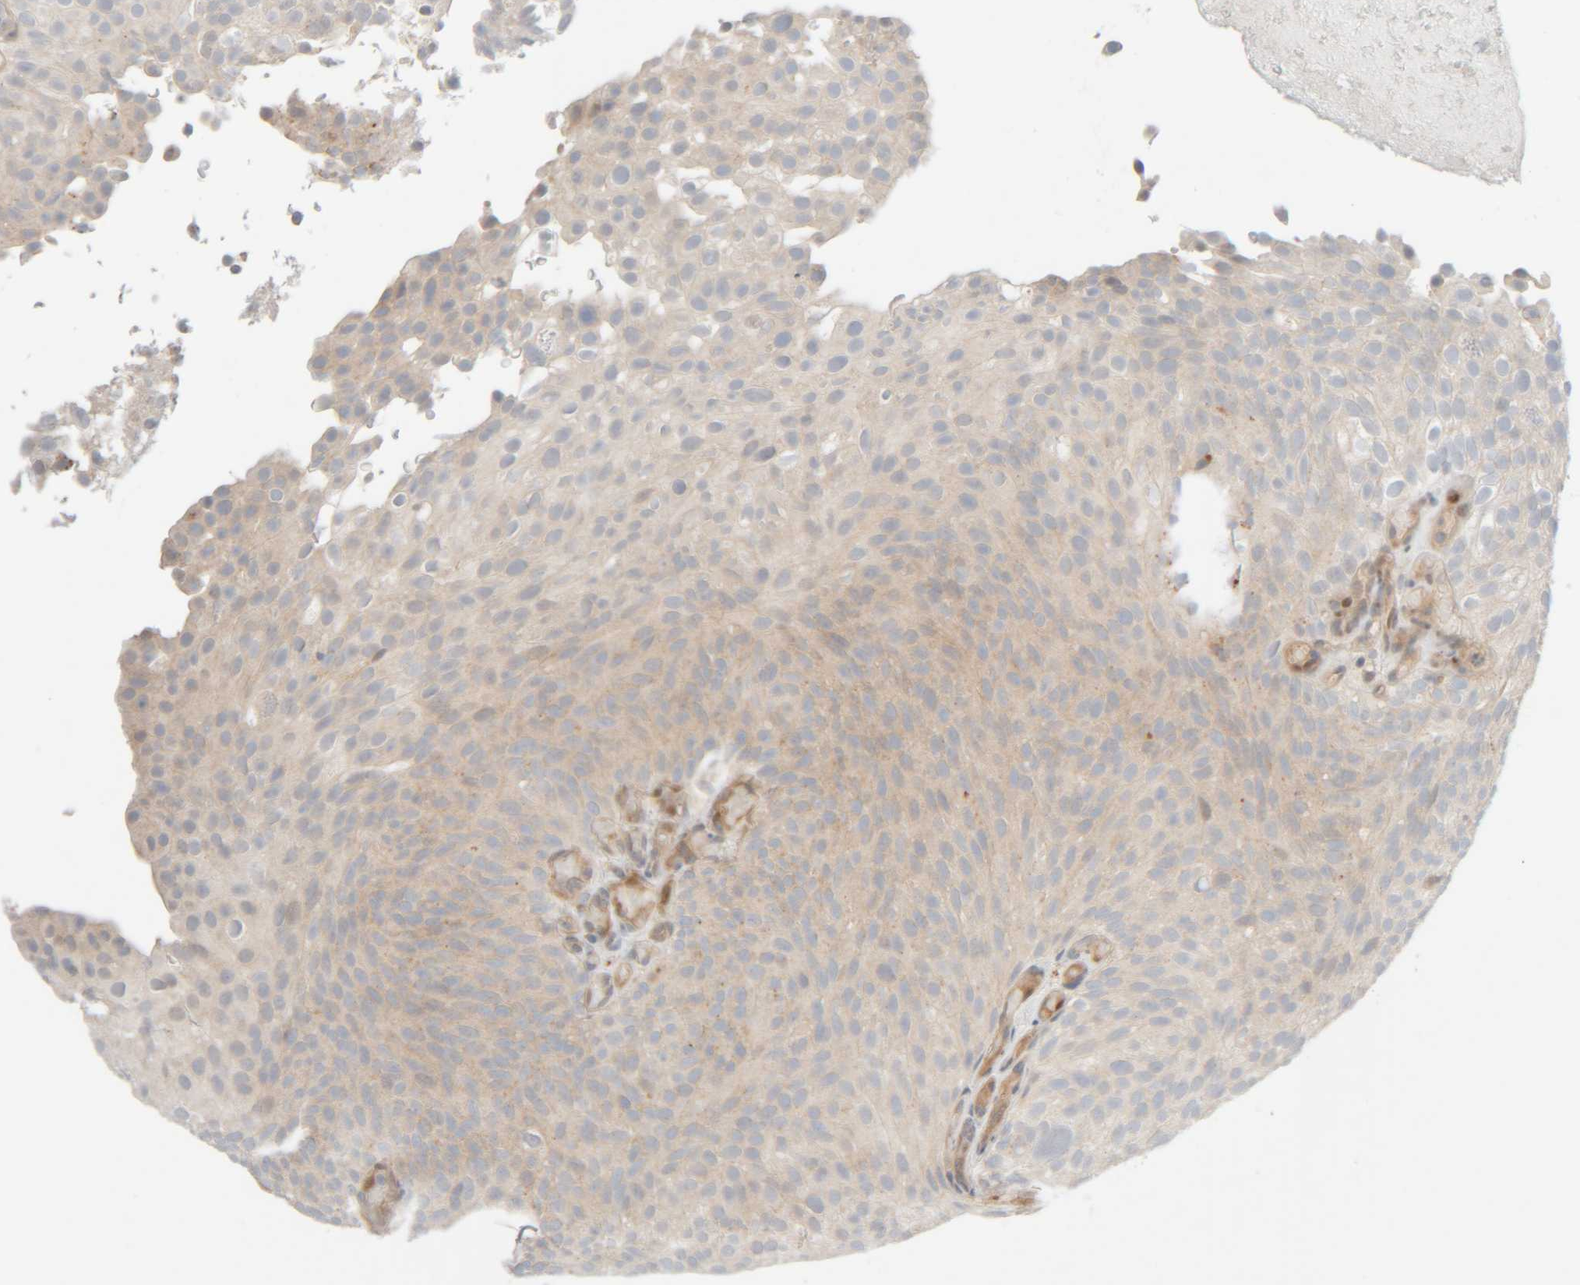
{"staining": {"intensity": "weak", "quantity": "25%-75%", "location": "cytoplasmic/membranous"}, "tissue": "urothelial cancer", "cell_type": "Tumor cells", "image_type": "cancer", "snomed": [{"axis": "morphology", "description": "Urothelial carcinoma, Low grade"}, {"axis": "topography", "description": "Urinary bladder"}], "caption": "IHC (DAB (3,3'-diaminobenzidine)) staining of human urothelial carcinoma (low-grade) displays weak cytoplasmic/membranous protein expression in about 25%-75% of tumor cells. (DAB (3,3'-diaminobenzidine) IHC with brightfield microscopy, high magnification).", "gene": "CHKA", "patient": {"sex": "male", "age": 78}}